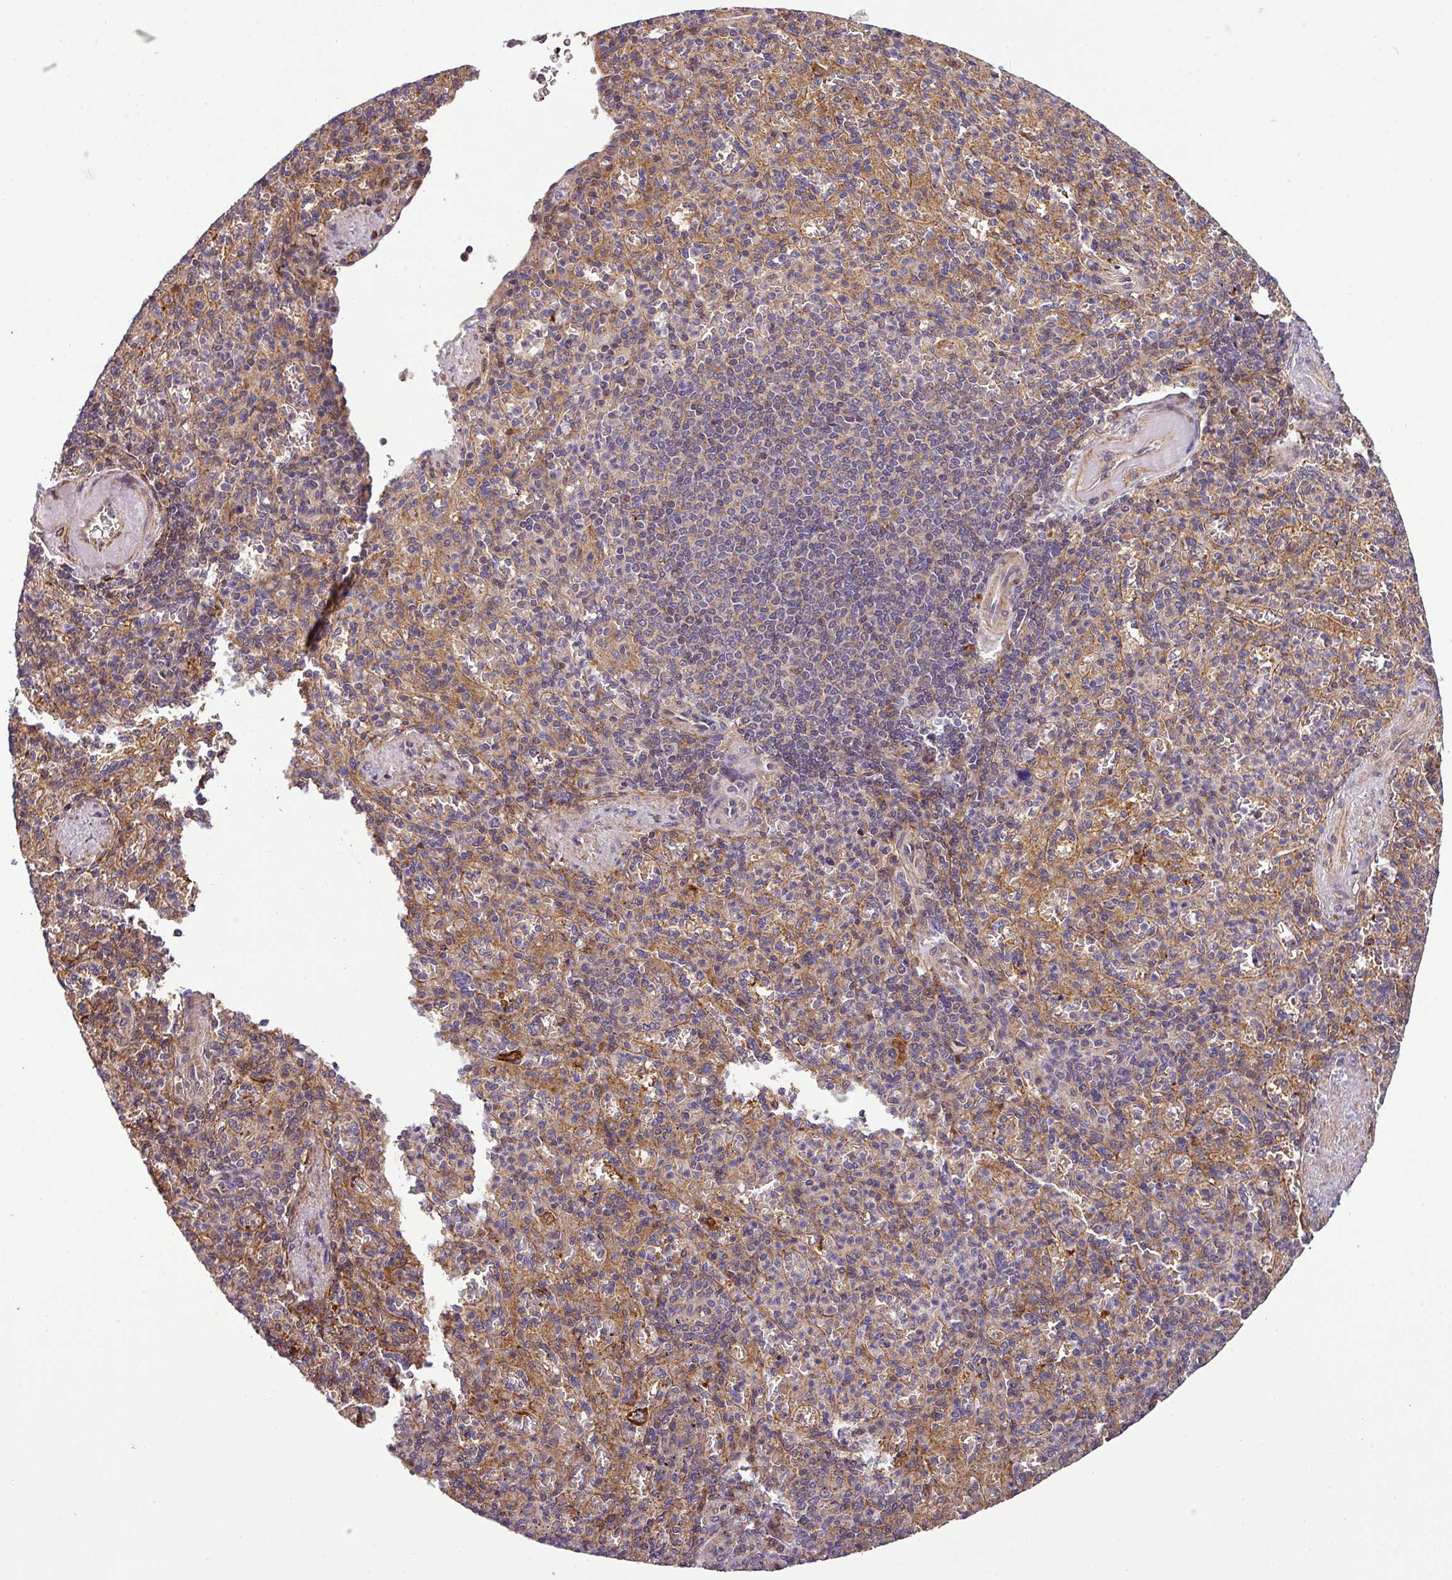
{"staining": {"intensity": "negative", "quantity": "none", "location": "none"}, "tissue": "spleen", "cell_type": "Cells in red pulp", "image_type": "normal", "snomed": [{"axis": "morphology", "description": "Normal tissue, NOS"}, {"axis": "topography", "description": "Spleen"}], "caption": "This is an immunohistochemistry (IHC) micrograph of unremarkable spleen. There is no staining in cells in red pulp.", "gene": "CASS4", "patient": {"sex": "female", "age": 74}}